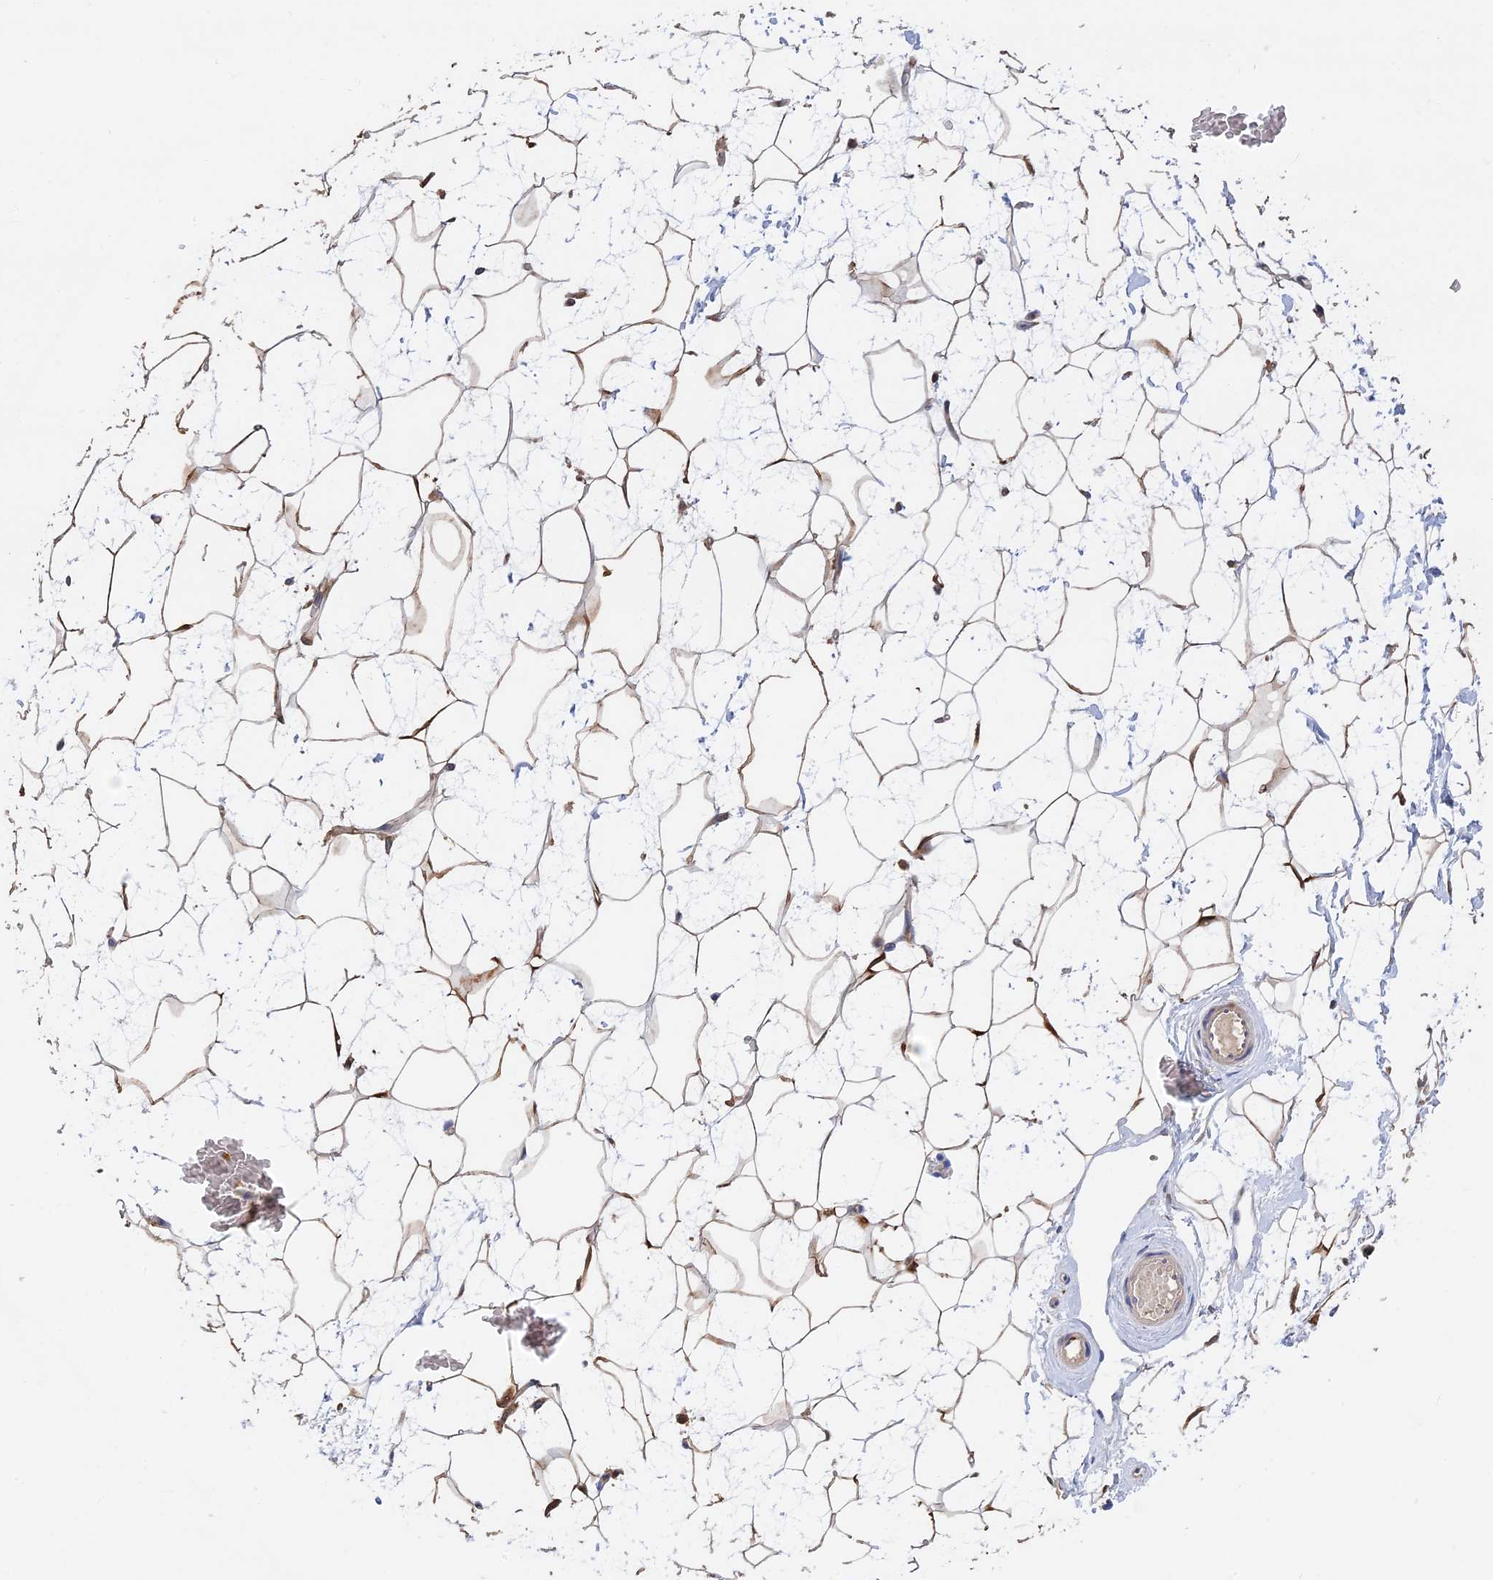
{"staining": {"intensity": "weak", "quantity": "25%-75%", "location": "cytoplasmic/membranous"}, "tissue": "breast", "cell_type": "Adipocytes", "image_type": "normal", "snomed": [{"axis": "morphology", "description": "Normal tissue, NOS"}, {"axis": "morphology", "description": "Adenoma, NOS"}, {"axis": "topography", "description": "Breast"}], "caption": "This photomicrograph reveals immunohistochemistry (IHC) staining of benign breast, with low weak cytoplasmic/membranous staining in approximately 25%-75% of adipocytes.", "gene": "BLVRA", "patient": {"sex": "female", "age": 23}}